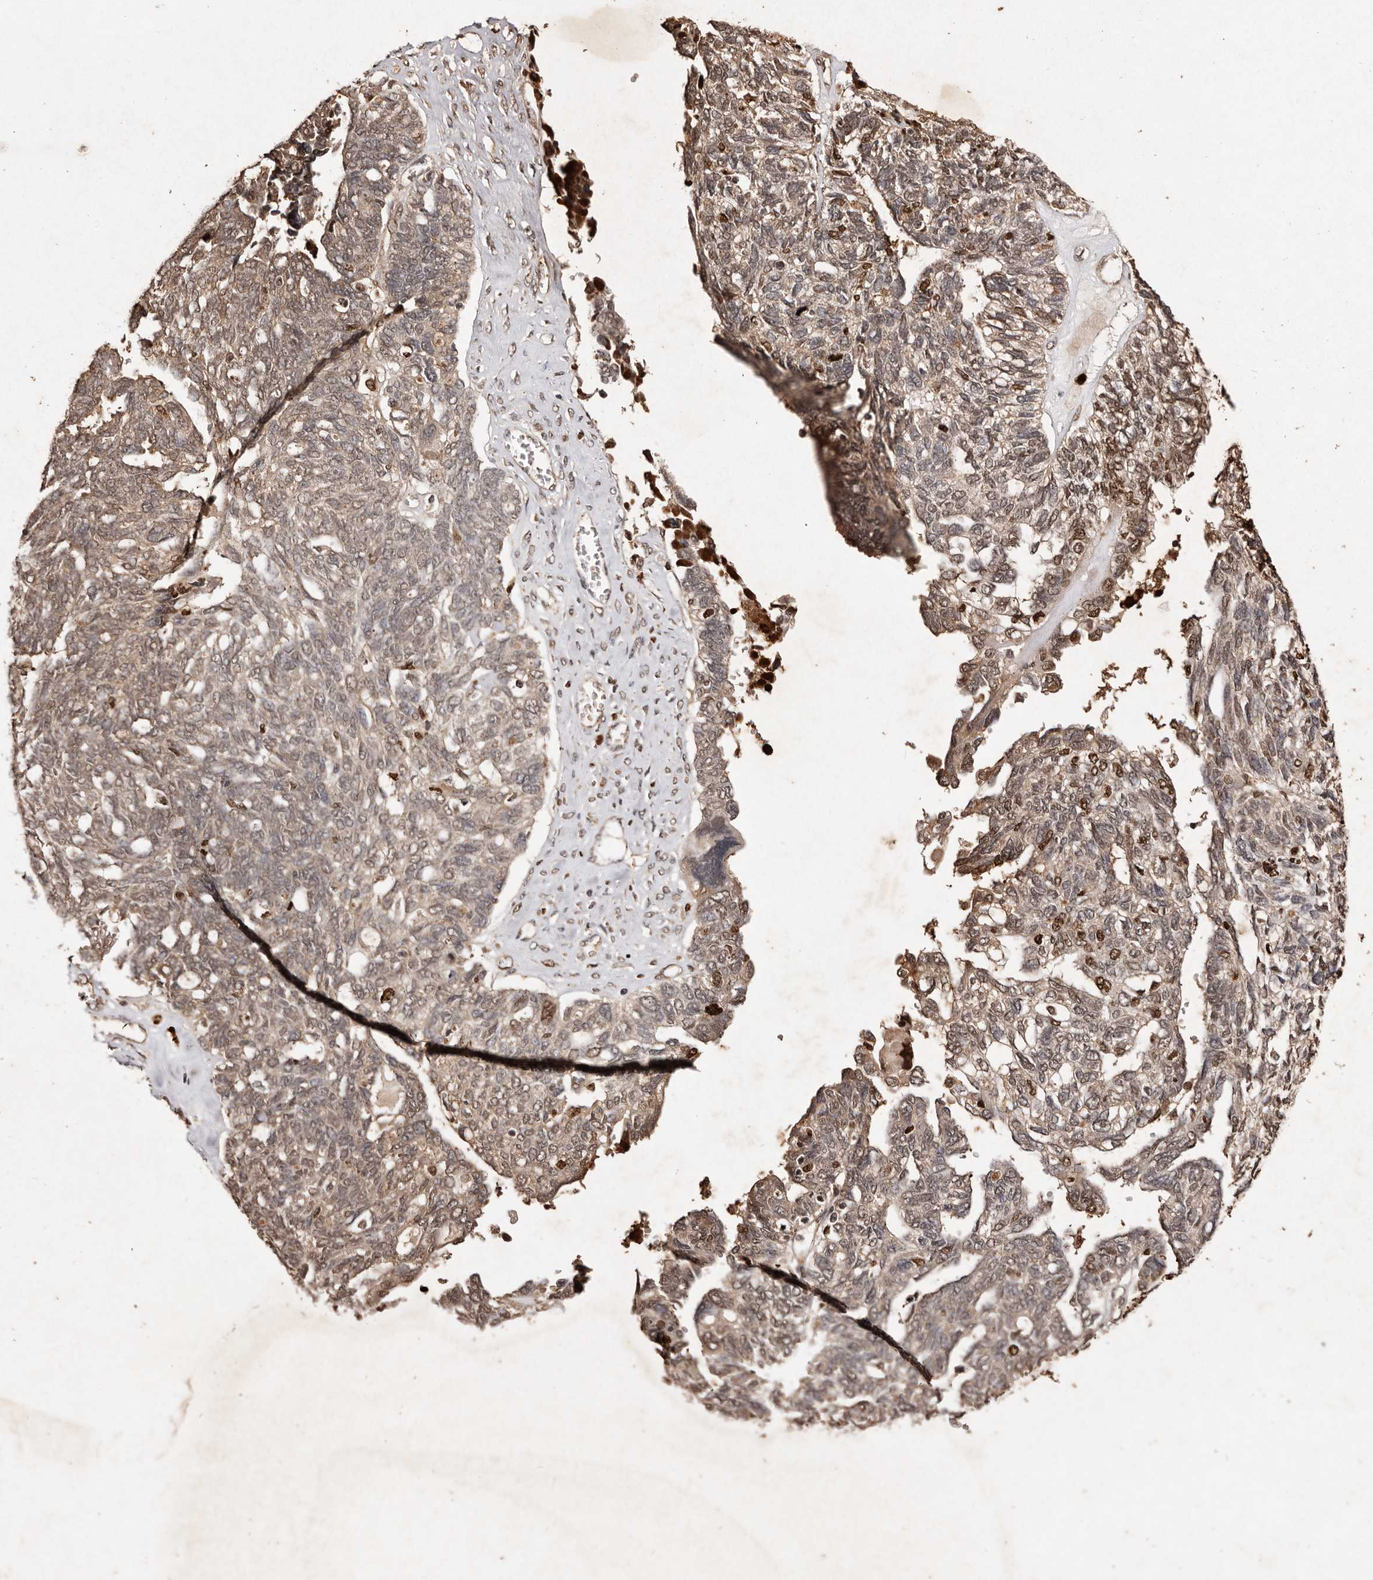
{"staining": {"intensity": "moderate", "quantity": ">75%", "location": "cytoplasmic/membranous,nuclear"}, "tissue": "ovarian cancer", "cell_type": "Tumor cells", "image_type": "cancer", "snomed": [{"axis": "morphology", "description": "Cystadenocarcinoma, serous, NOS"}, {"axis": "topography", "description": "Ovary"}], "caption": "A photomicrograph showing moderate cytoplasmic/membranous and nuclear staining in about >75% of tumor cells in ovarian cancer (serous cystadenocarcinoma), as visualized by brown immunohistochemical staining.", "gene": "NOTCH1", "patient": {"sex": "female", "age": 79}}